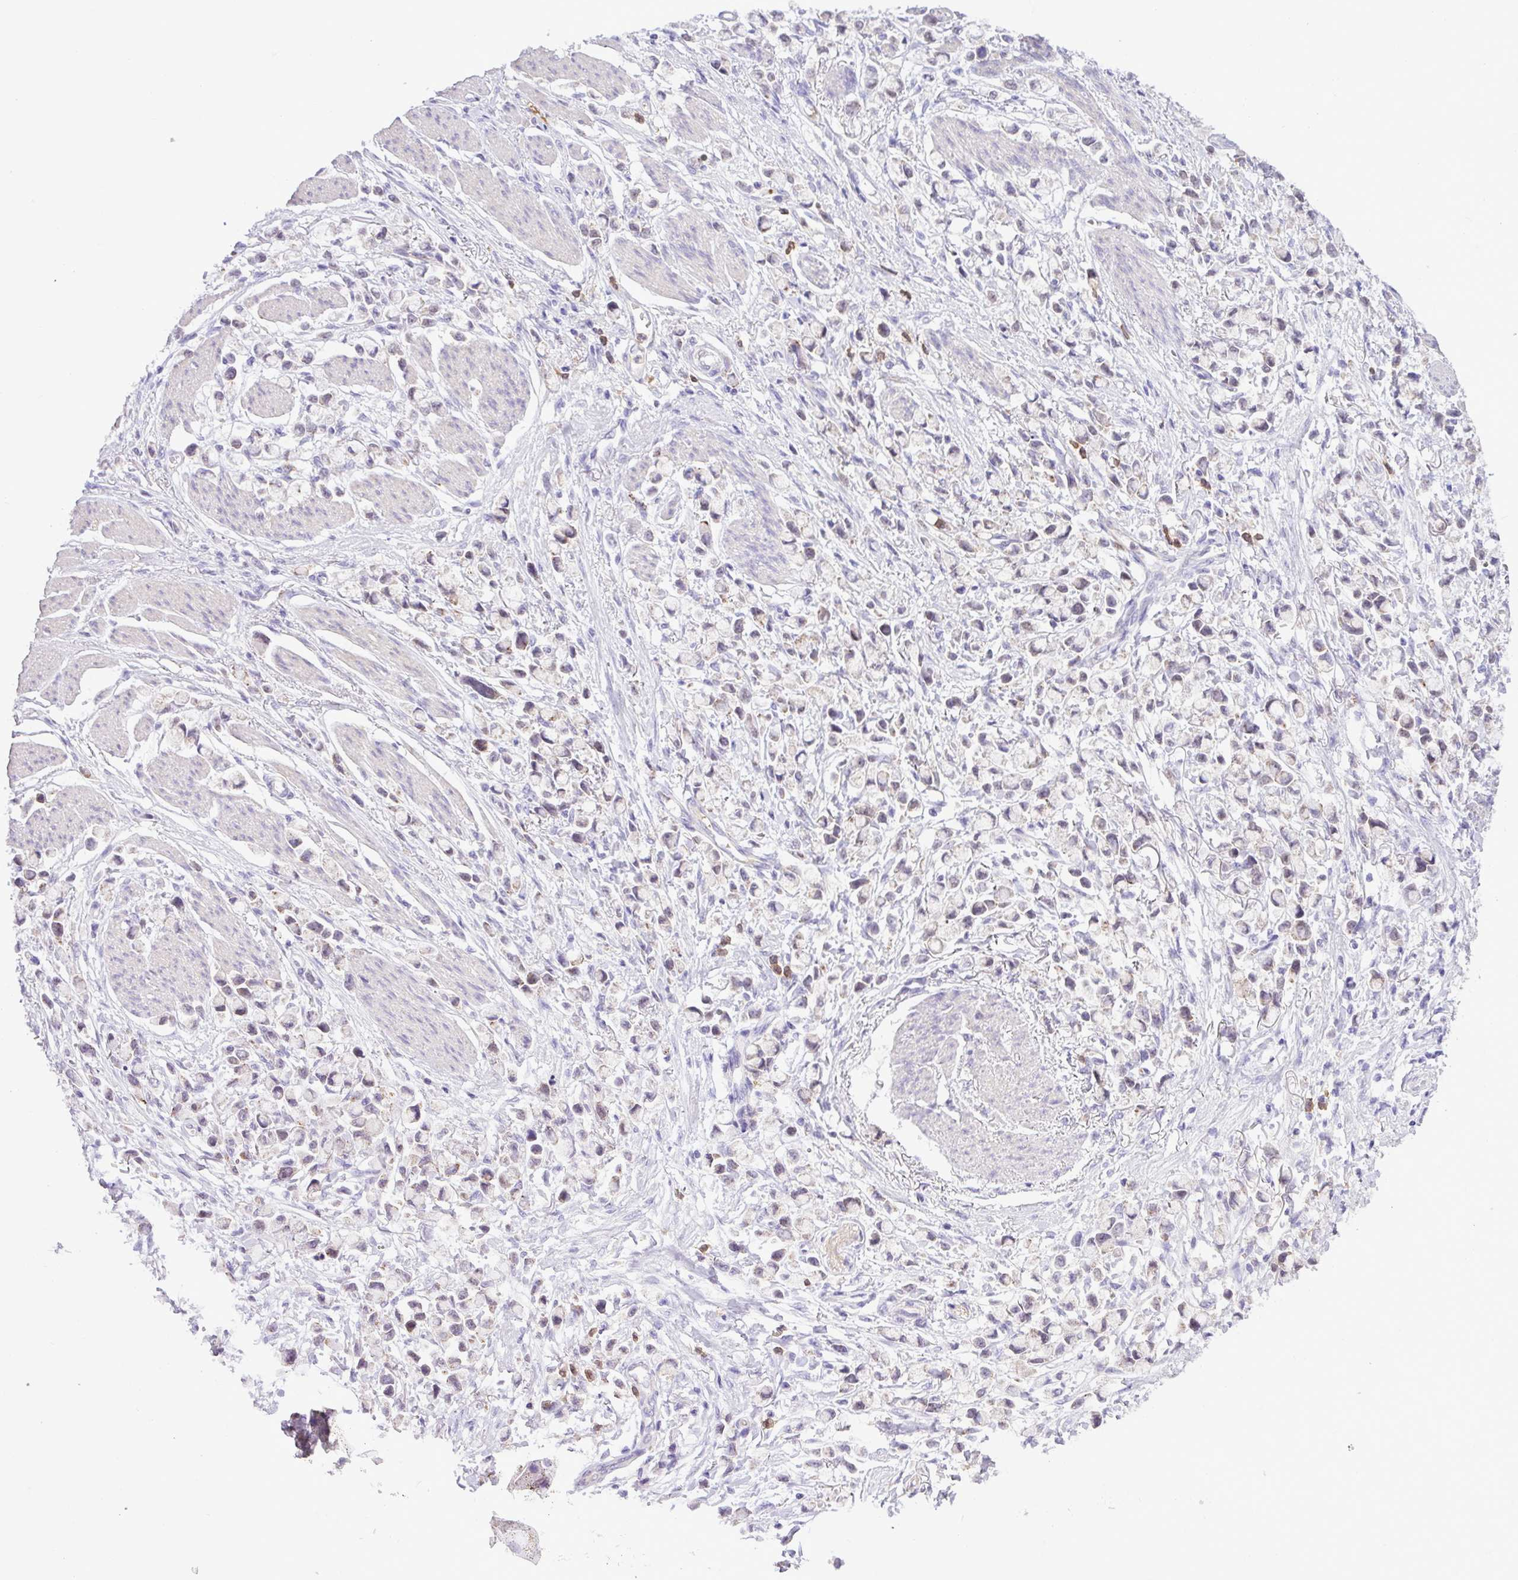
{"staining": {"intensity": "weak", "quantity": "25%-75%", "location": "nuclear"}, "tissue": "stomach cancer", "cell_type": "Tumor cells", "image_type": "cancer", "snomed": [{"axis": "morphology", "description": "Adenocarcinoma, NOS"}, {"axis": "topography", "description": "Stomach"}], "caption": "Immunohistochemical staining of stomach cancer (adenocarcinoma) reveals low levels of weak nuclear protein staining in approximately 25%-75% of tumor cells. The staining is performed using DAB brown chromogen to label protein expression. The nuclei are counter-stained blue using hematoxylin.", "gene": "TONSL", "patient": {"sex": "female", "age": 81}}